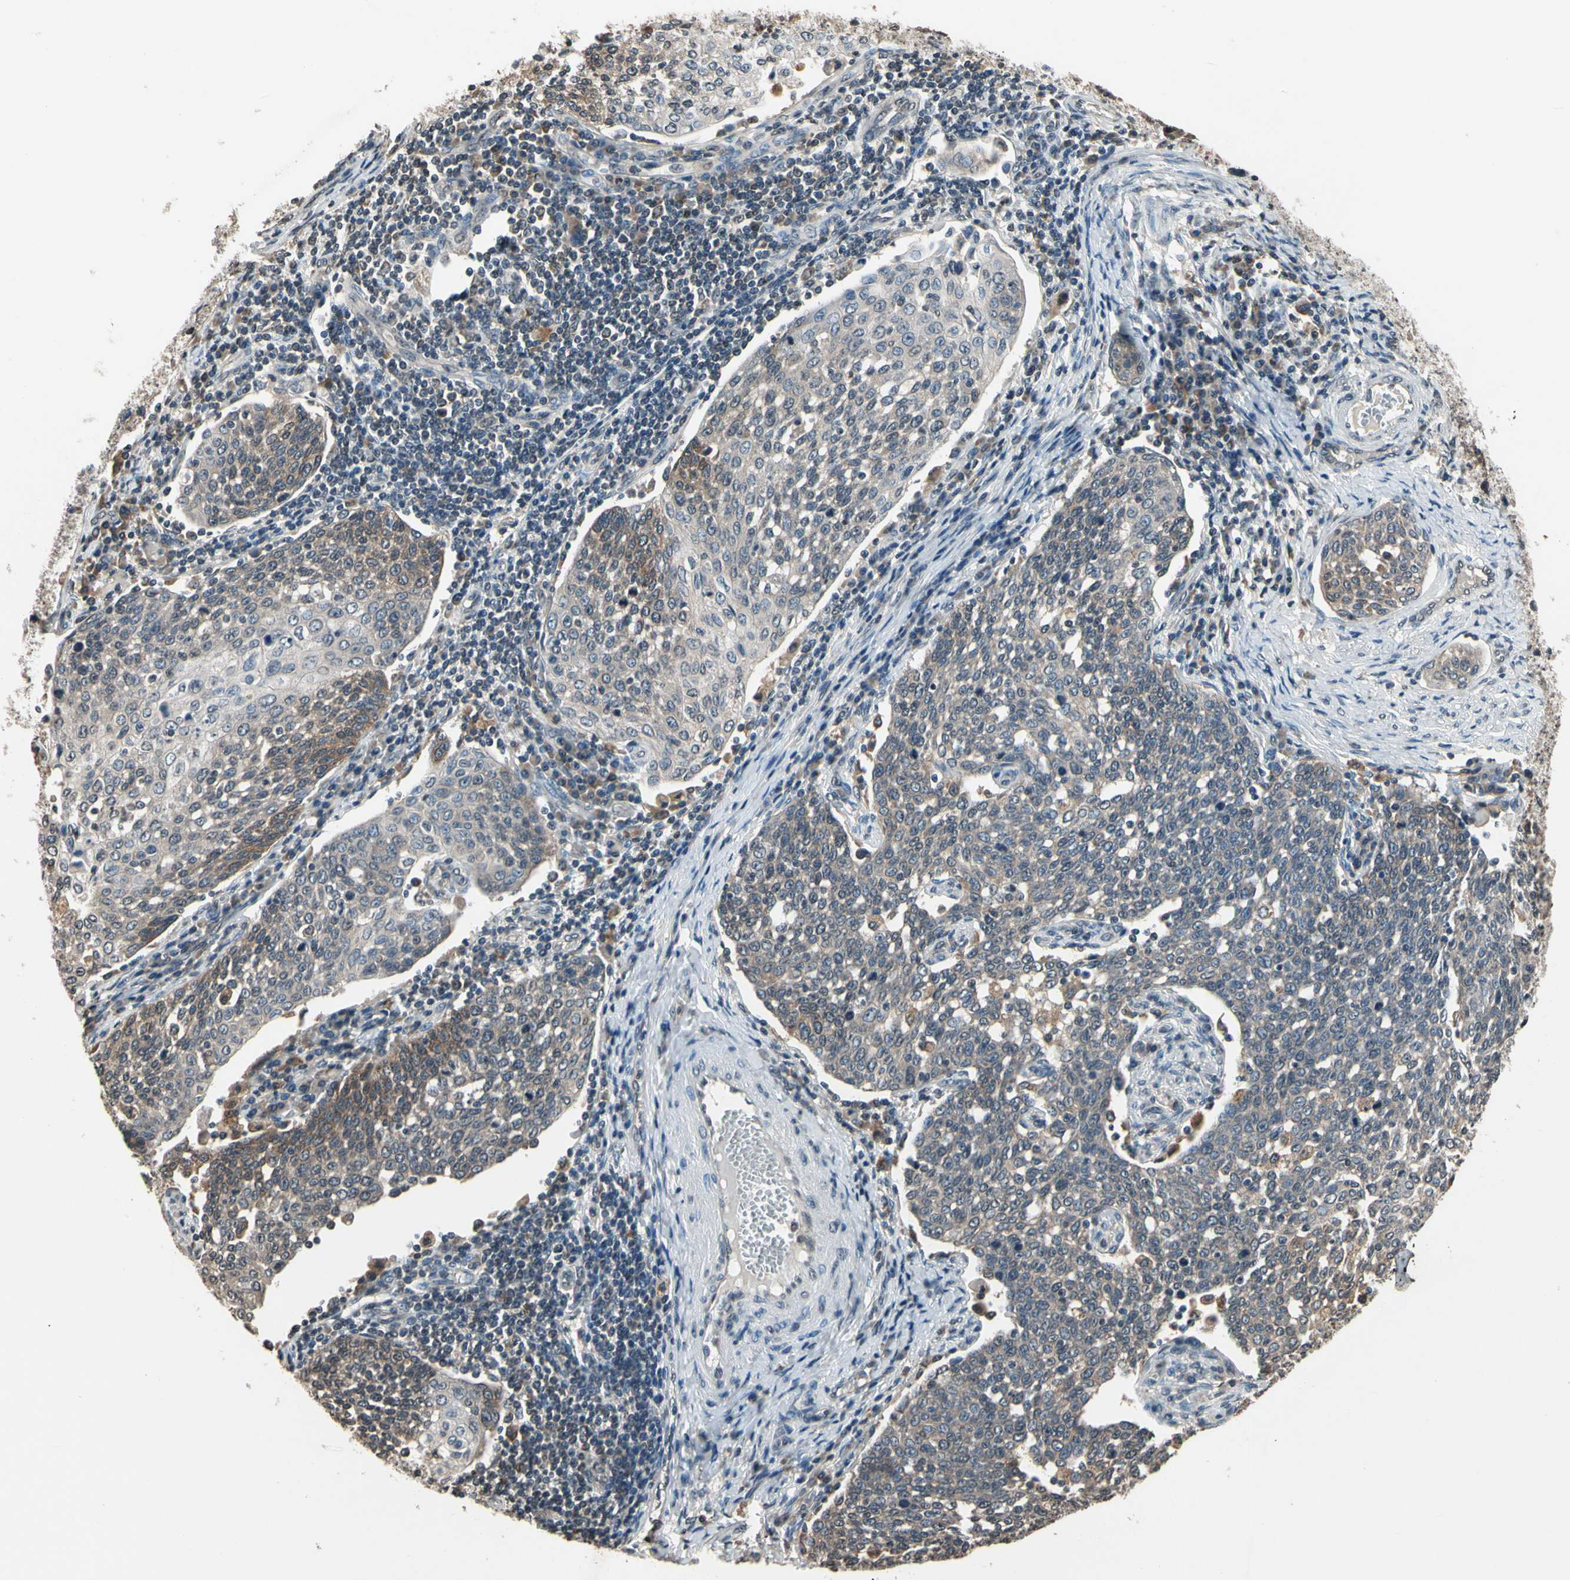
{"staining": {"intensity": "weak", "quantity": ">75%", "location": "cytoplasmic/membranous"}, "tissue": "cervical cancer", "cell_type": "Tumor cells", "image_type": "cancer", "snomed": [{"axis": "morphology", "description": "Squamous cell carcinoma, NOS"}, {"axis": "topography", "description": "Cervix"}], "caption": "Immunohistochemistry histopathology image of neoplastic tissue: human cervical cancer stained using IHC demonstrates low levels of weak protein expression localized specifically in the cytoplasmic/membranous of tumor cells, appearing as a cytoplasmic/membranous brown color.", "gene": "GCLC", "patient": {"sex": "female", "age": 34}}